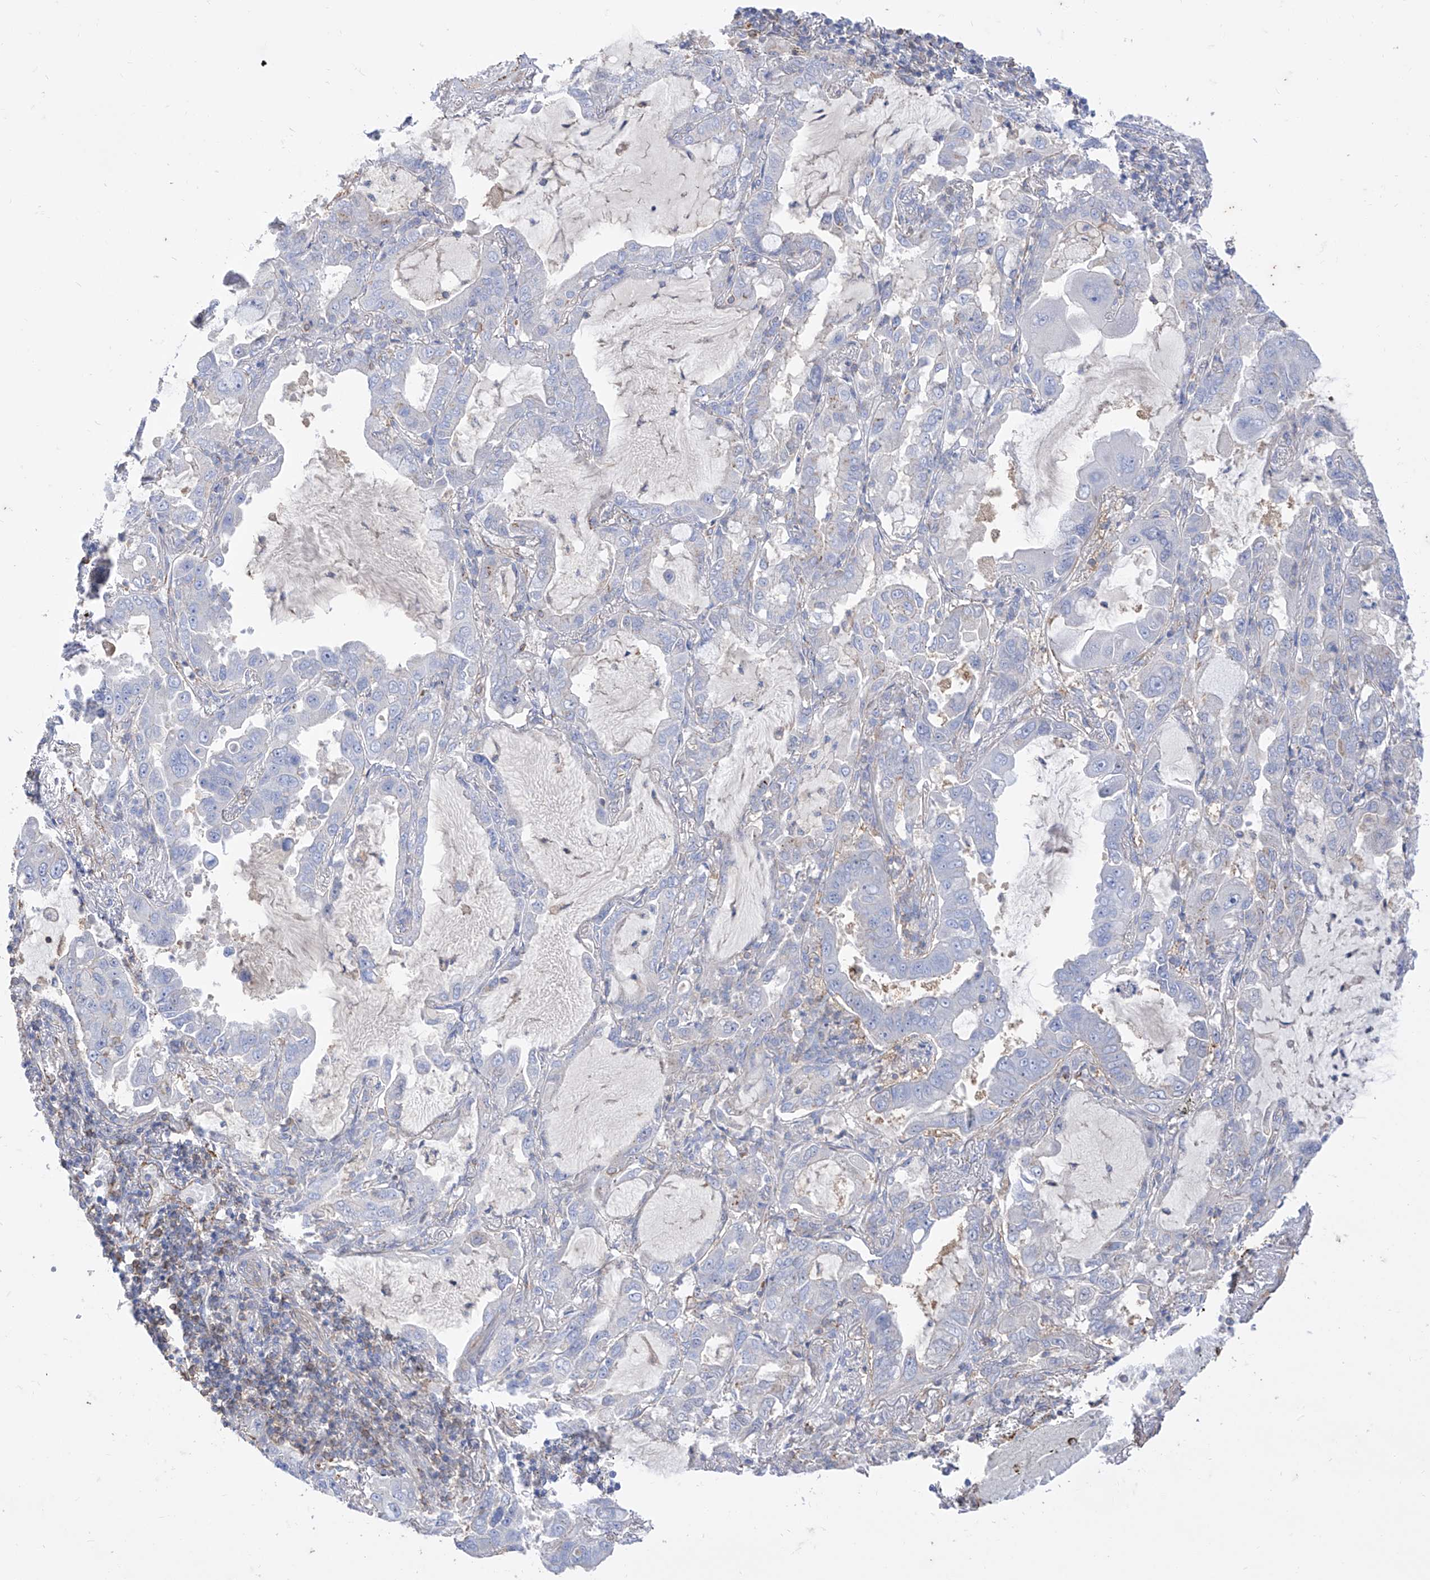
{"staining": {"intensity": "negative", "quantity": "none", "location": "none"}, "tissue": "lung cancer", "cell_type": "Tumor cells", "image_type": "cancer", "snomed": [{"axis": "morphology", "description": "Adenocarcinoma, NOS"}, {"axis": "topography", "description": "Lung"}], "caption": "Tumor cells show no significant expression in lung cancer. (Brightfield microscopy of DAB immunohistochemistry at high magnification).", "gene": "C1orf74", "patient": {"sex": "male", "age": 64}}